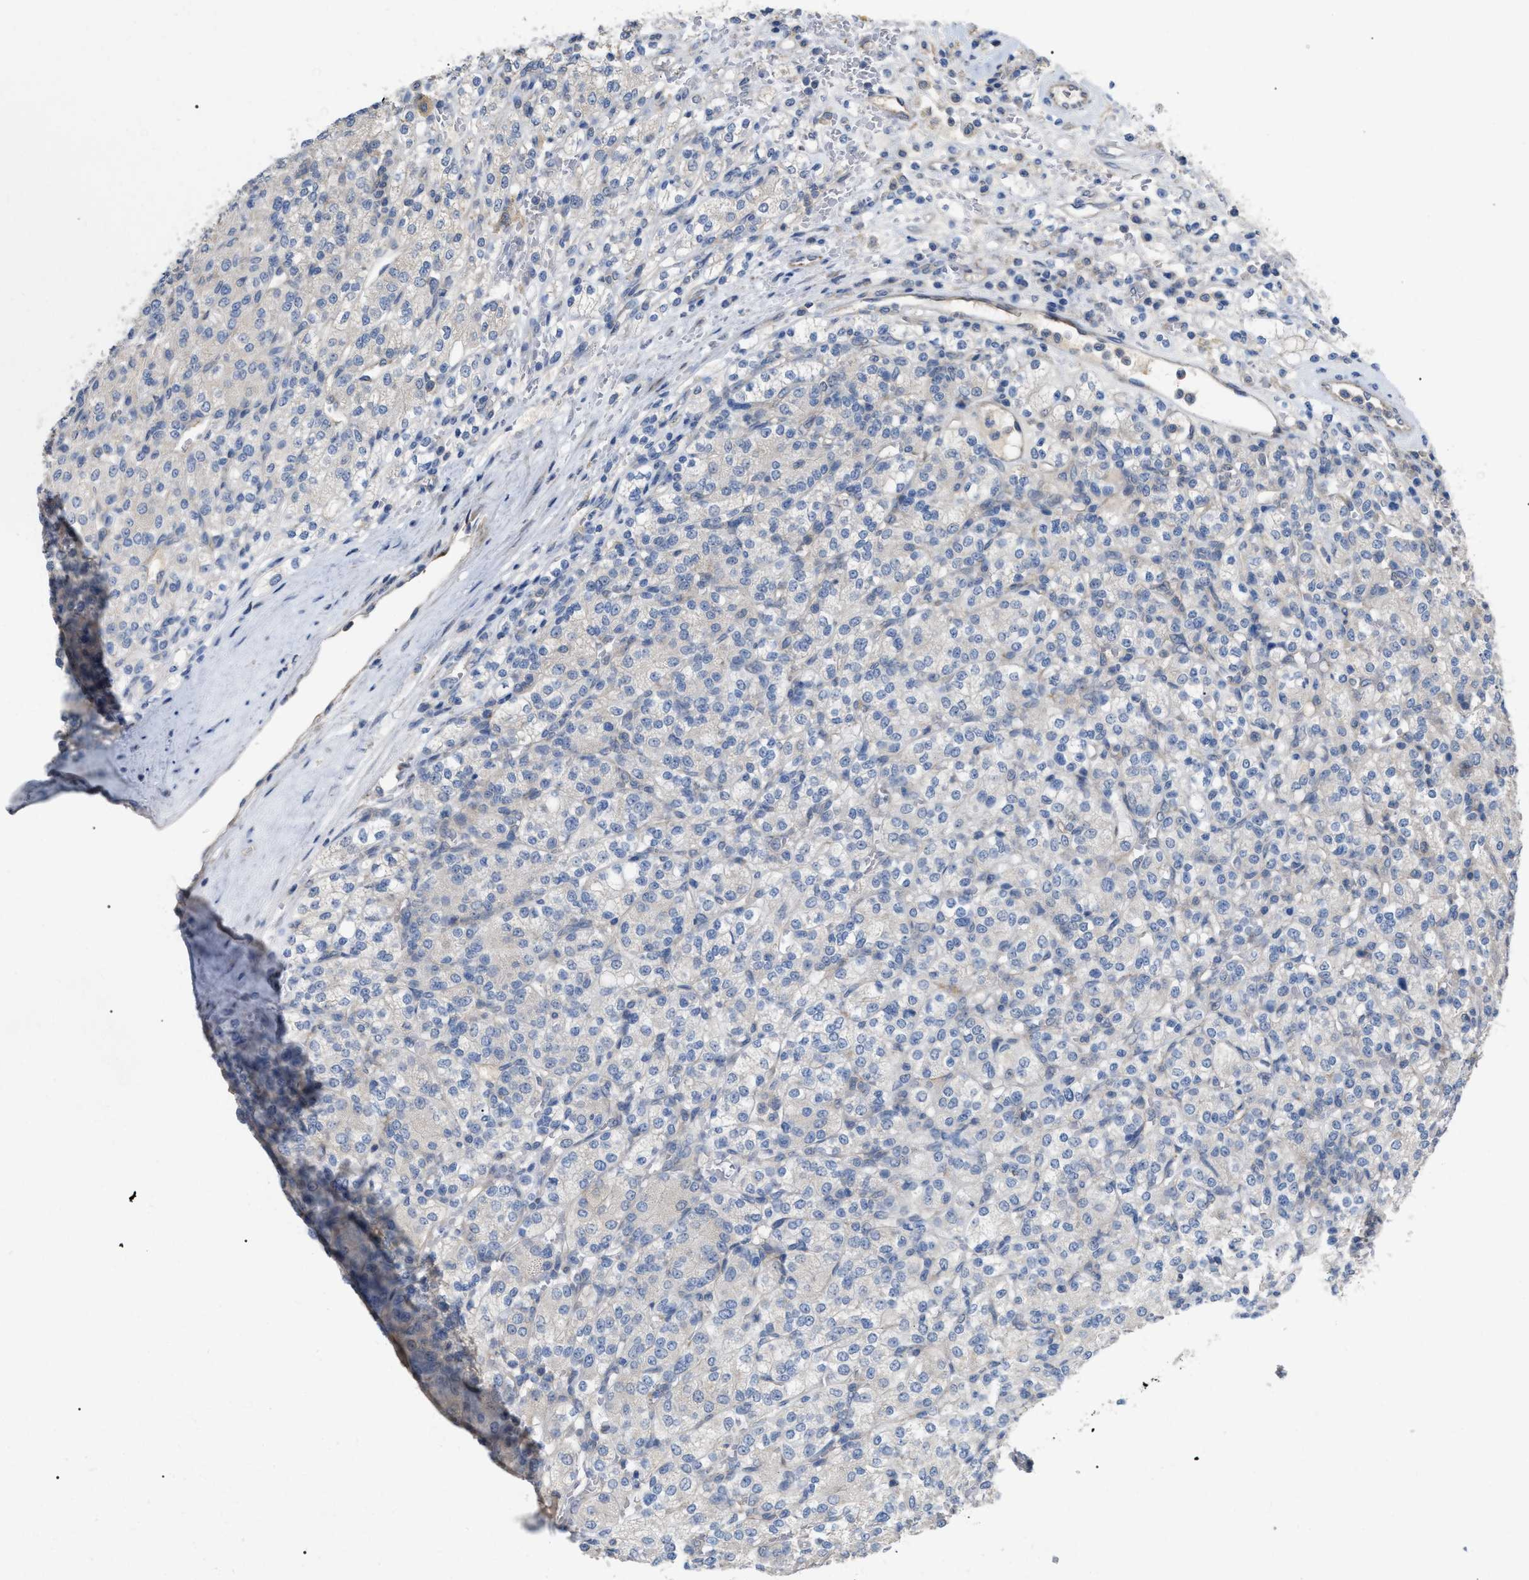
{"staining": {"intensity": "negative", "quantity": "none", "location": "none"}, "tissue": "renal cancer", "cell_type": "Tumor cells", "image_type": "cancer", "snomed": [{"axis": "morphology", "description": "Adenocarcinoma, NOS"}, {"axis": "topography", "description": "Kidney"}], "caption": "Tumor cells are negative for protein expression in human renal cancer.", "gene": "DHX58", "patient": {"sex": "male", "age": 77}}